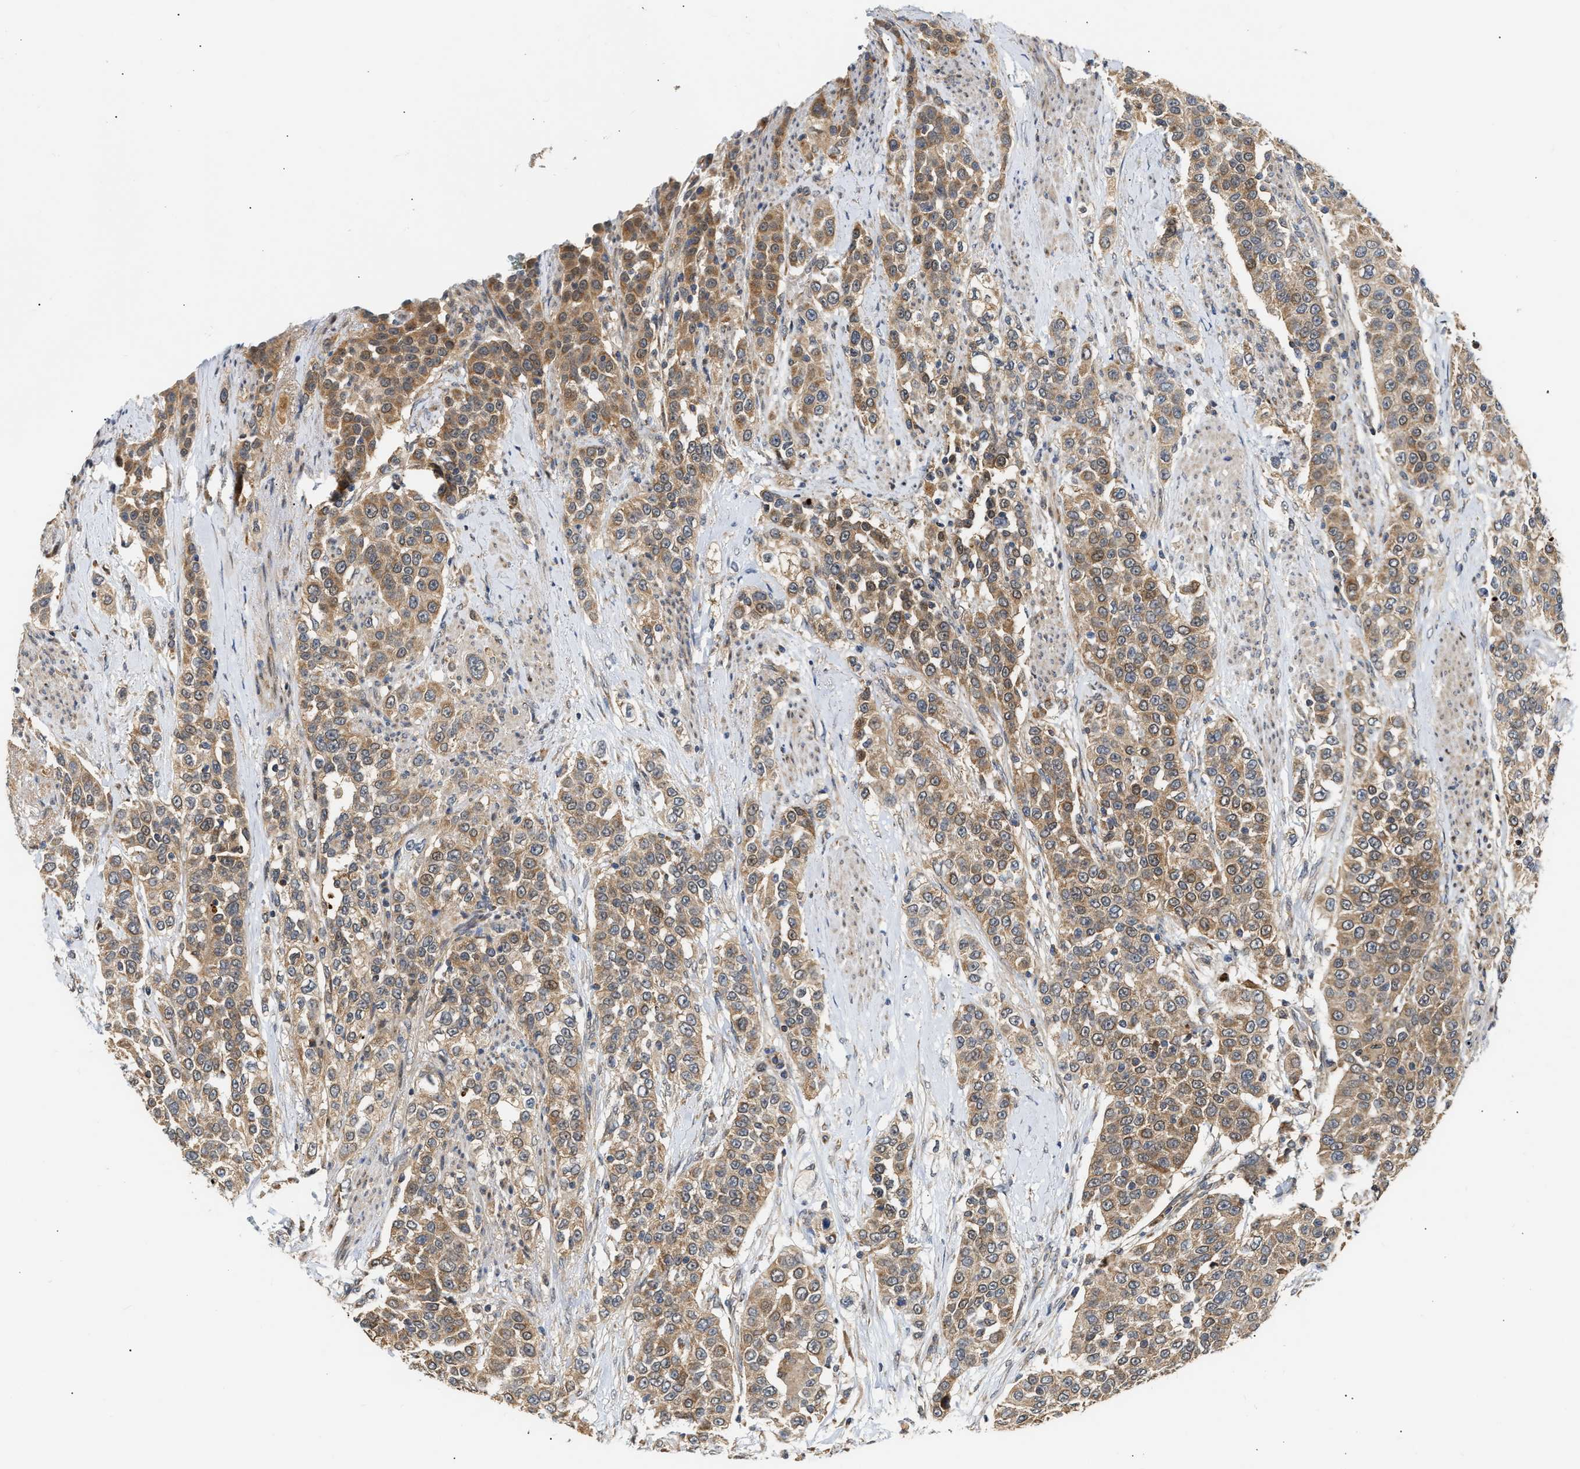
{"staining": {"intensity": "moderate", "quantity": ">75%", "location": "cytoplasmic/membranous"}, "tissue": "urothelial cancer", "cell_type": "Tumor cells", "image_type": "cancer", "snomed": [{"axis": "morphology", "description": "Urothelial carcinoma, High grade"}, {"axis": "topography", "description": "Urinary bladder"}], "caption": "Immunohistochemical staining of urothelial carcinoma (high-grade) shows moderate cytoplasmic/membranous protein expression in about >75% of tumor cells.", "gene": "EXTL2", "patient": {"sex": "female", "age": 80}}